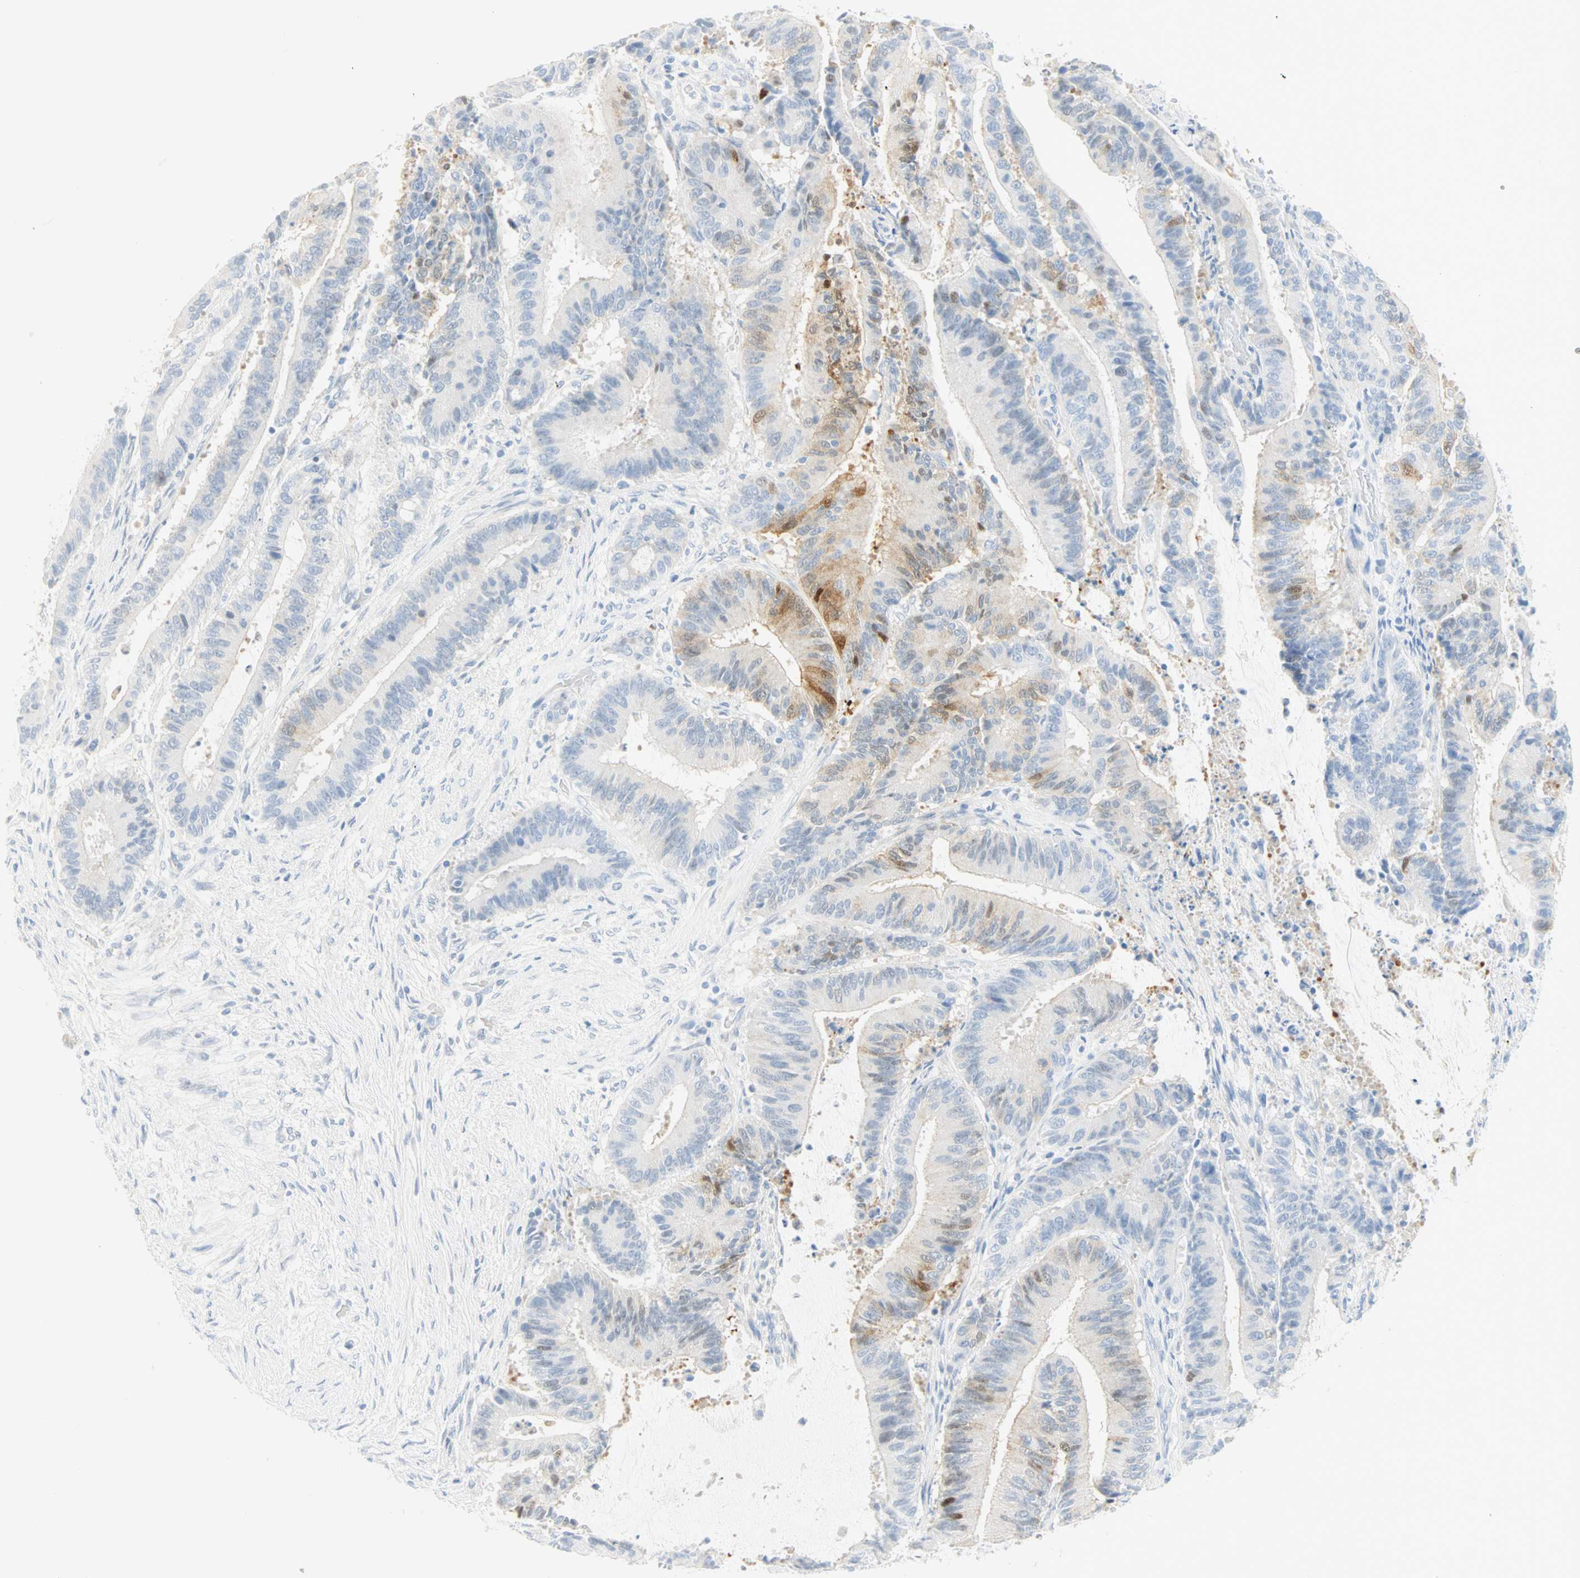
{"staining": {"intensity": "weak", "quantity": "<25%", "location": "cytoplasmic/membranous,nuclear"}, "tissue": "liver cancer", "cell_type": "Tumor cells", "image_type": "cancer", "snomed": [{"axis": "morphology", "description": "Cholangiocarcinoma"}, {"axis": "topography", "description": "Liver"}], "caption": "The micrograph shows no staining of tumor cells in cholangiocarcinoma (liver). Brightfield microscopy of immunohistochemistry stained with DAB (3,3'-diaminobenzidine) (brown) and hematoxylin (blue), captured at high magnification.", "gene": "SELENBP1", "patient": {"sex": "female", "age": 73}}